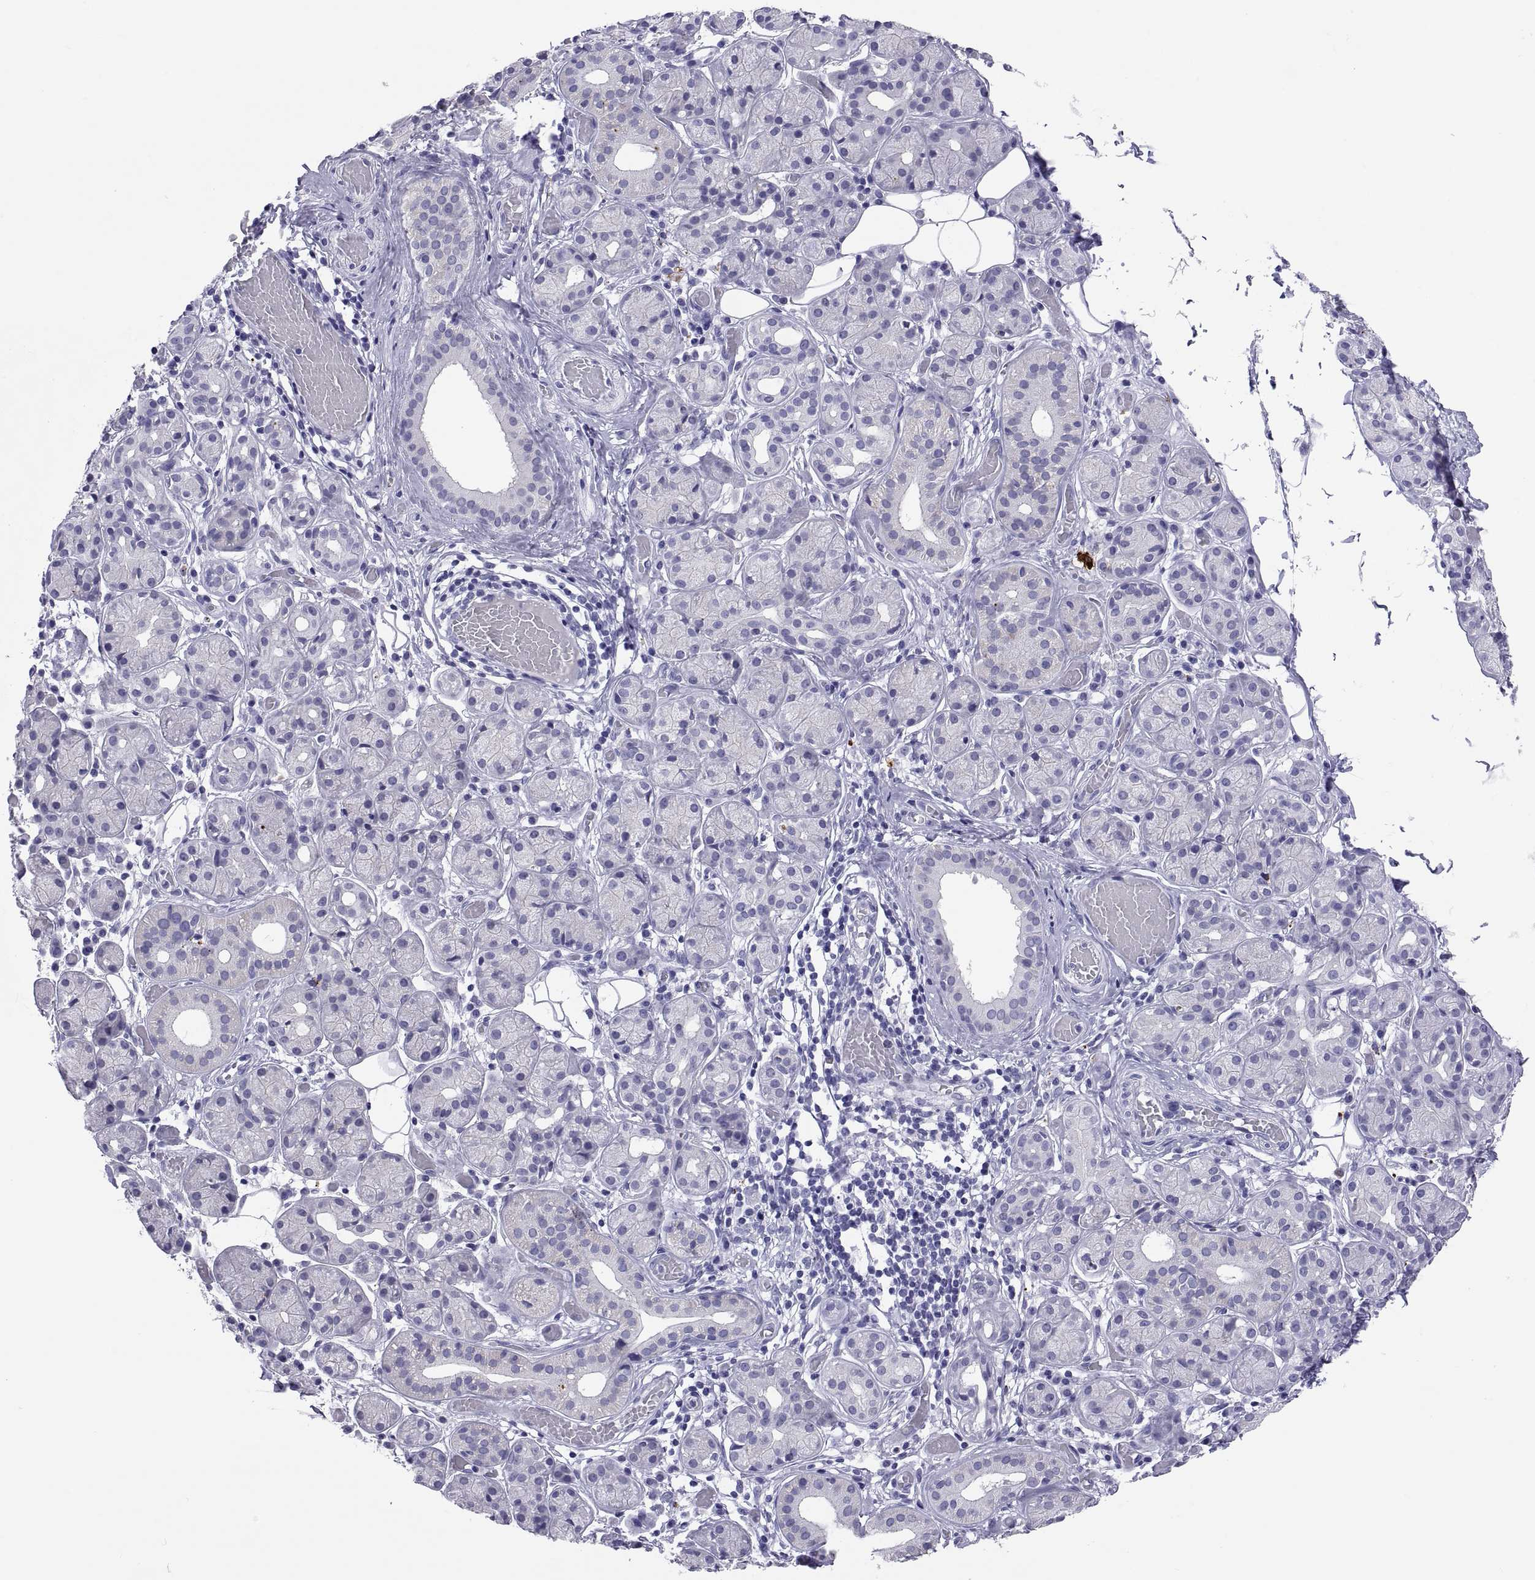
{"staining": {"intensity": "negative", "quantity": "none", "location": "none"}, "tissue": "salivary gland", "cell_type": "Glandular cells", "image_type": "normal", "snomed": [{"axis": "morphology", "description": "Normal tissue, NOS"}, {"axis": "topography", "description": "Salivary gland"}, {"axis": "topography", "description": "Peripheral nerve tissue"}], "caption": "This is an IHC photomicrograph of benign salivary gland. There is no positivity in glandular cells.", "gene": "QRICH2", "patient": {"sex": "male", "age": 71}}